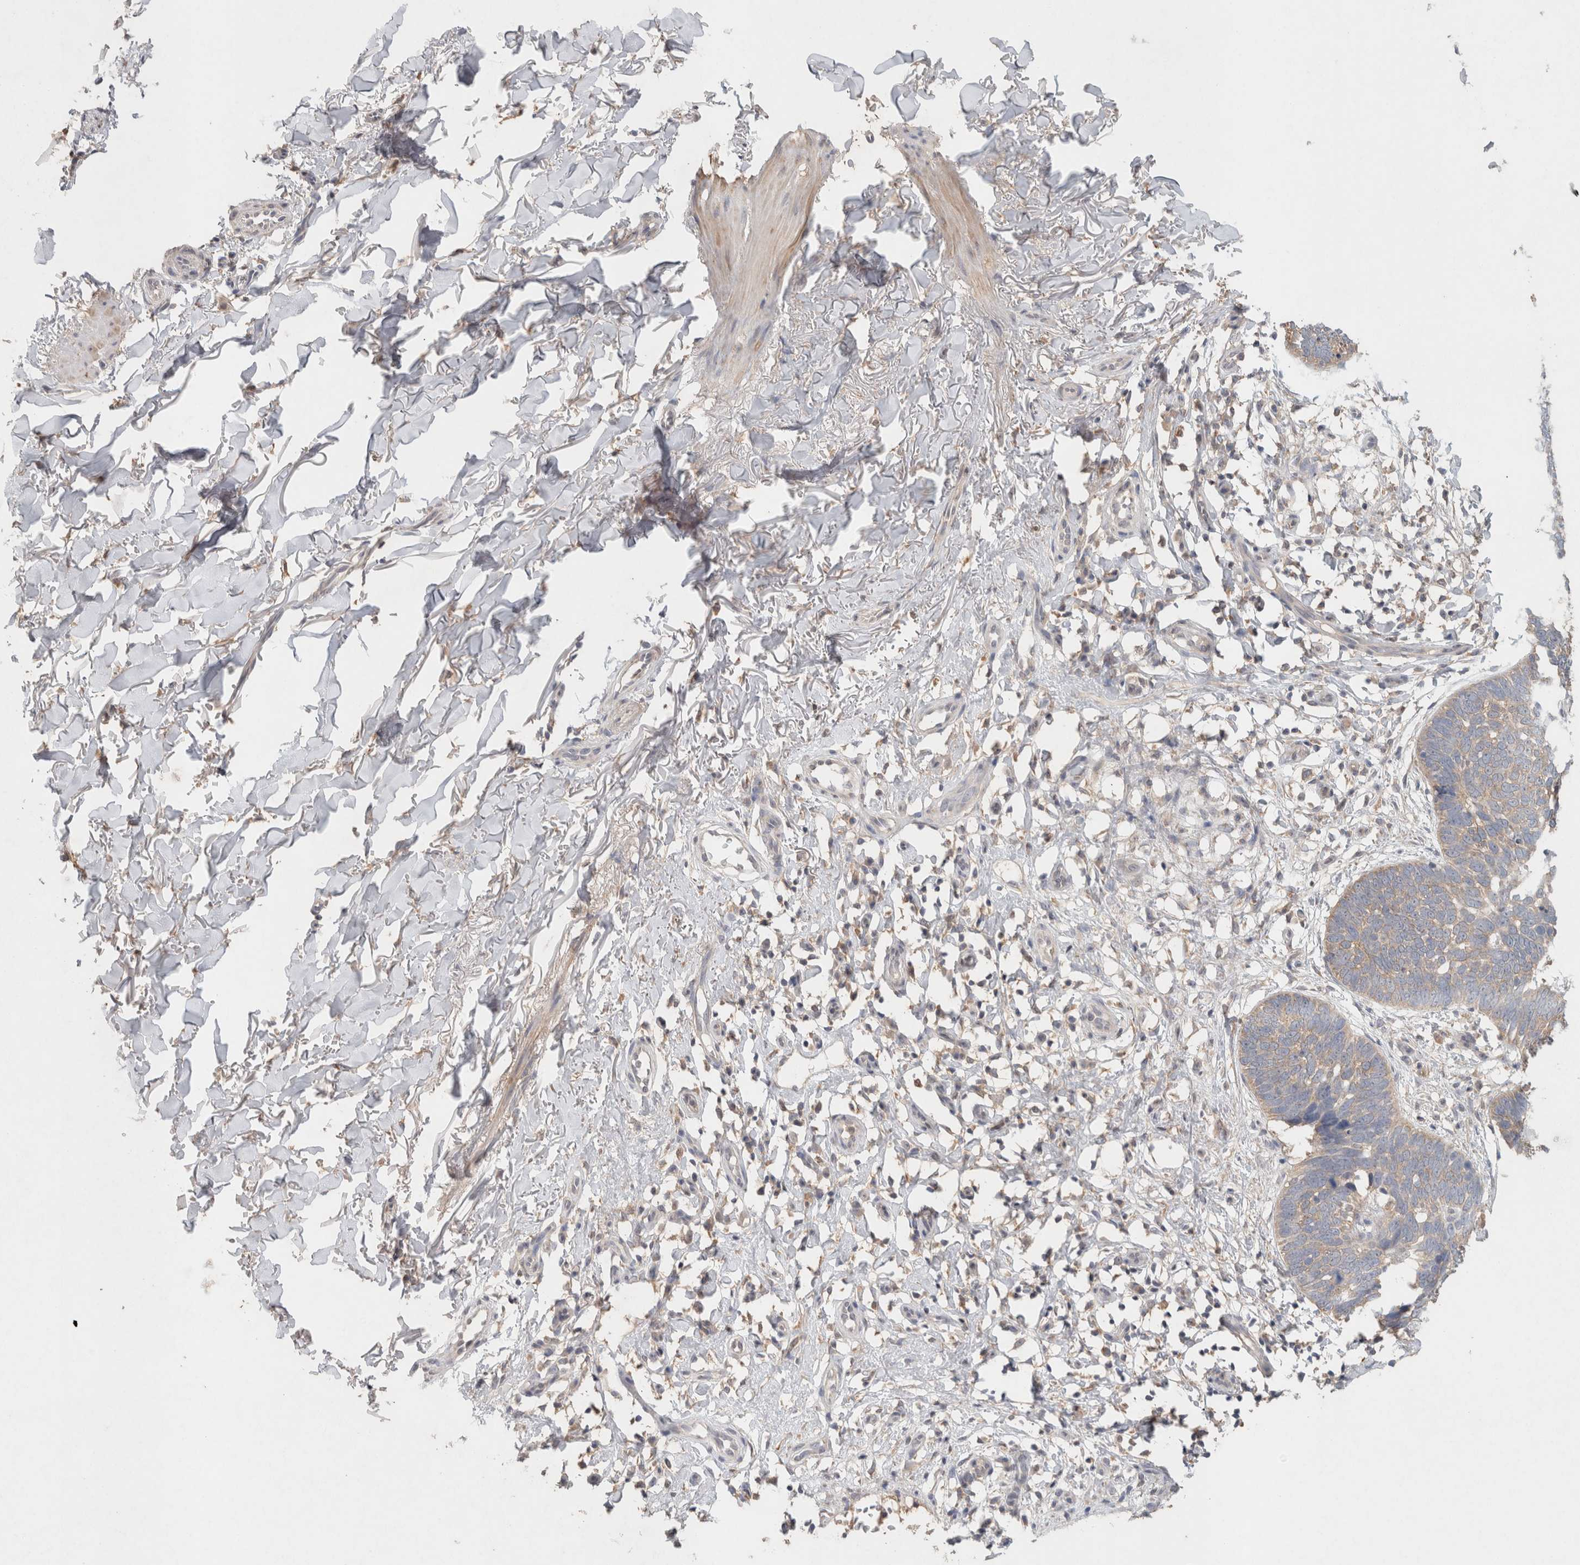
{"staining": {"intensity": "weak", "quantity": ">75%", "location": "cytoplasmic/membranous"}, "tissue": "skin cancer", "cell_type": "Tumor cells", "image_type": "cancer", "snomed": [{"axis": "morphology", "description": "Normal tissue, NOS"}, {"axis": "morphology", "description": "Basal cell carcinoma"}, {"axis": "topography", "description": "Skin"}], "caption": "A brown stain highlights weak cytoplasmic/membranous expression of a protein in basal cell carcinoma (skin) tumor cells.", "gene": "RAB14", "patient": {"sex": "male", "age": 77}}